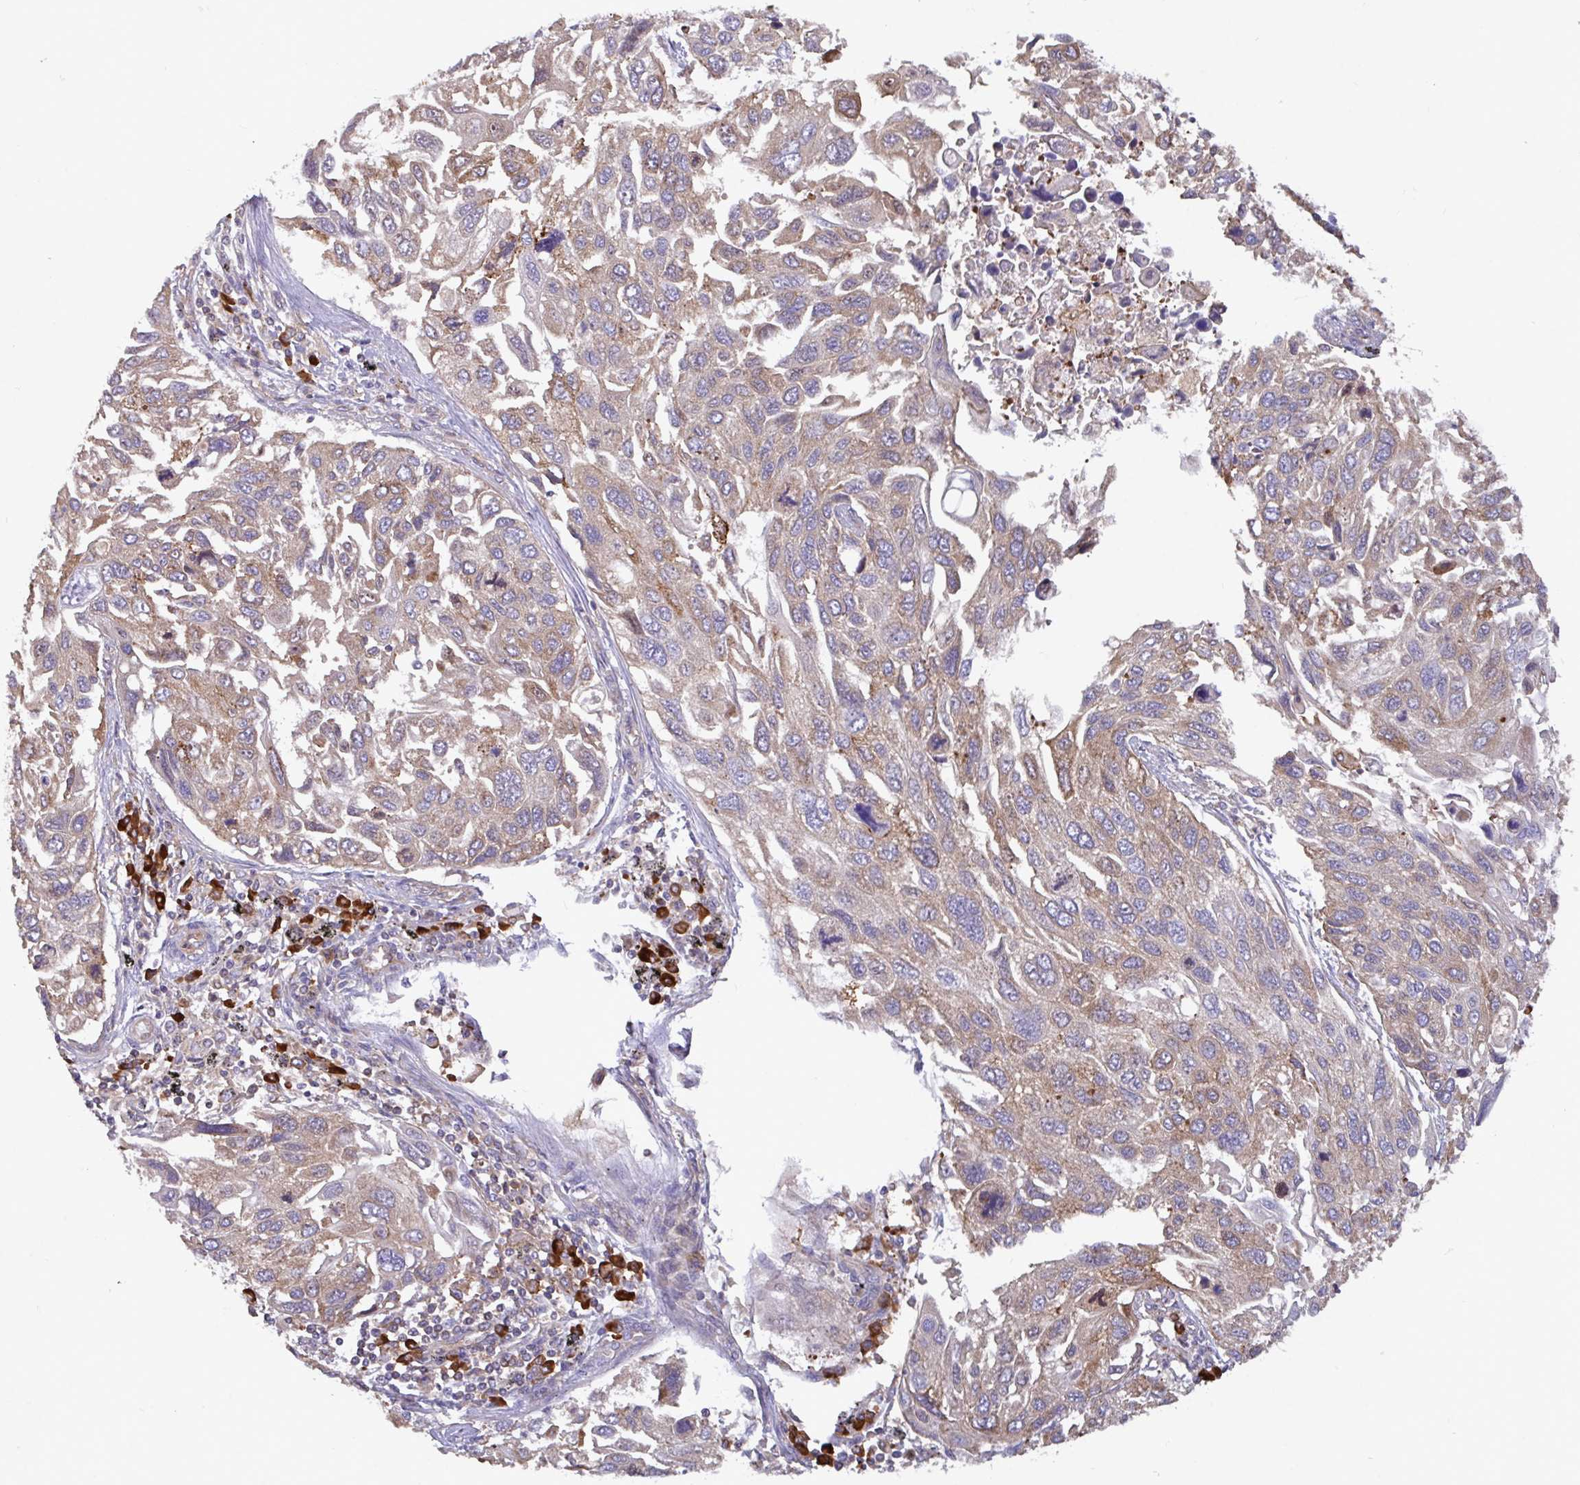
{"staining": {"intensity": "weak", "quantity": ">75%", "location": "cytoplasmic/membranous"}, "tissue": "lung cancer", "cell_type": "Tumor cells", "image_type": "cancer", "snomed": [{"axis": "morphology", "description": "Squamous cell carcinoma, NOS"}, {"axis": "topography", "description": "Lung"}], "caption": "Weak cytoplasmic/membranous staining is appreciated in approximately >75% of tumor cells in lung cancer (squamous cell carcinoma).", "gene": "YARS2", "patient": {"sex": "male", "age": 62}}